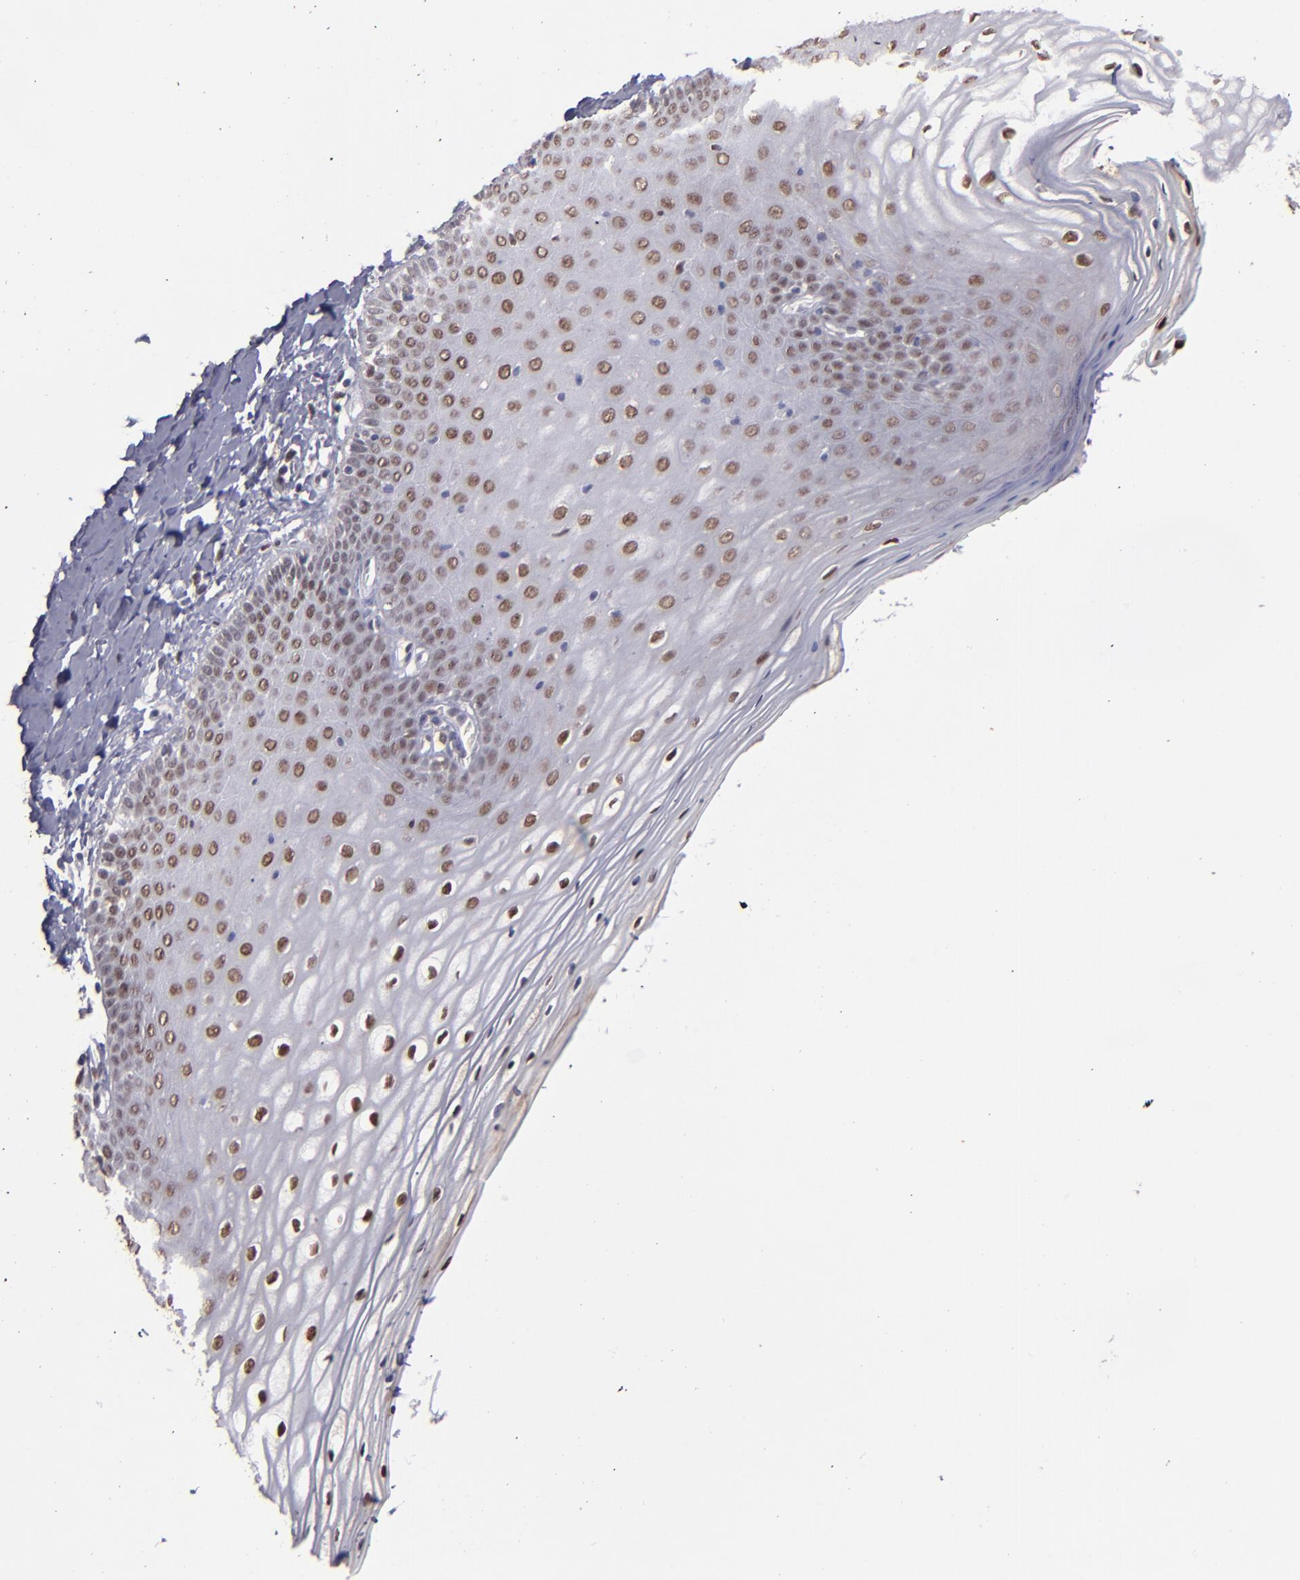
{"staining": {"intensity": "moderate", "quantity": ">75%", "location": "cytoplasmic/membranous,nuclear"}, "tissue": "vagina", "cell_type": "Squamous epithelial cells", "image_type": "normal", "snomed": [{"axis": "morphology", "description": "Normal tissue, NOS"}, {"axis": "topography", "description": "Vagina"}], "caption": "Protein staining demonstrates moderate cytoplasmic/membranous,nuclear expression in approximately >75% of squamous epithelial cells in normal vagina. (DAB IHC, brown staining for protein, blue staining for nuclei).", "gene": "RREB1", "patient": {"sex": "female", "age": 55}}